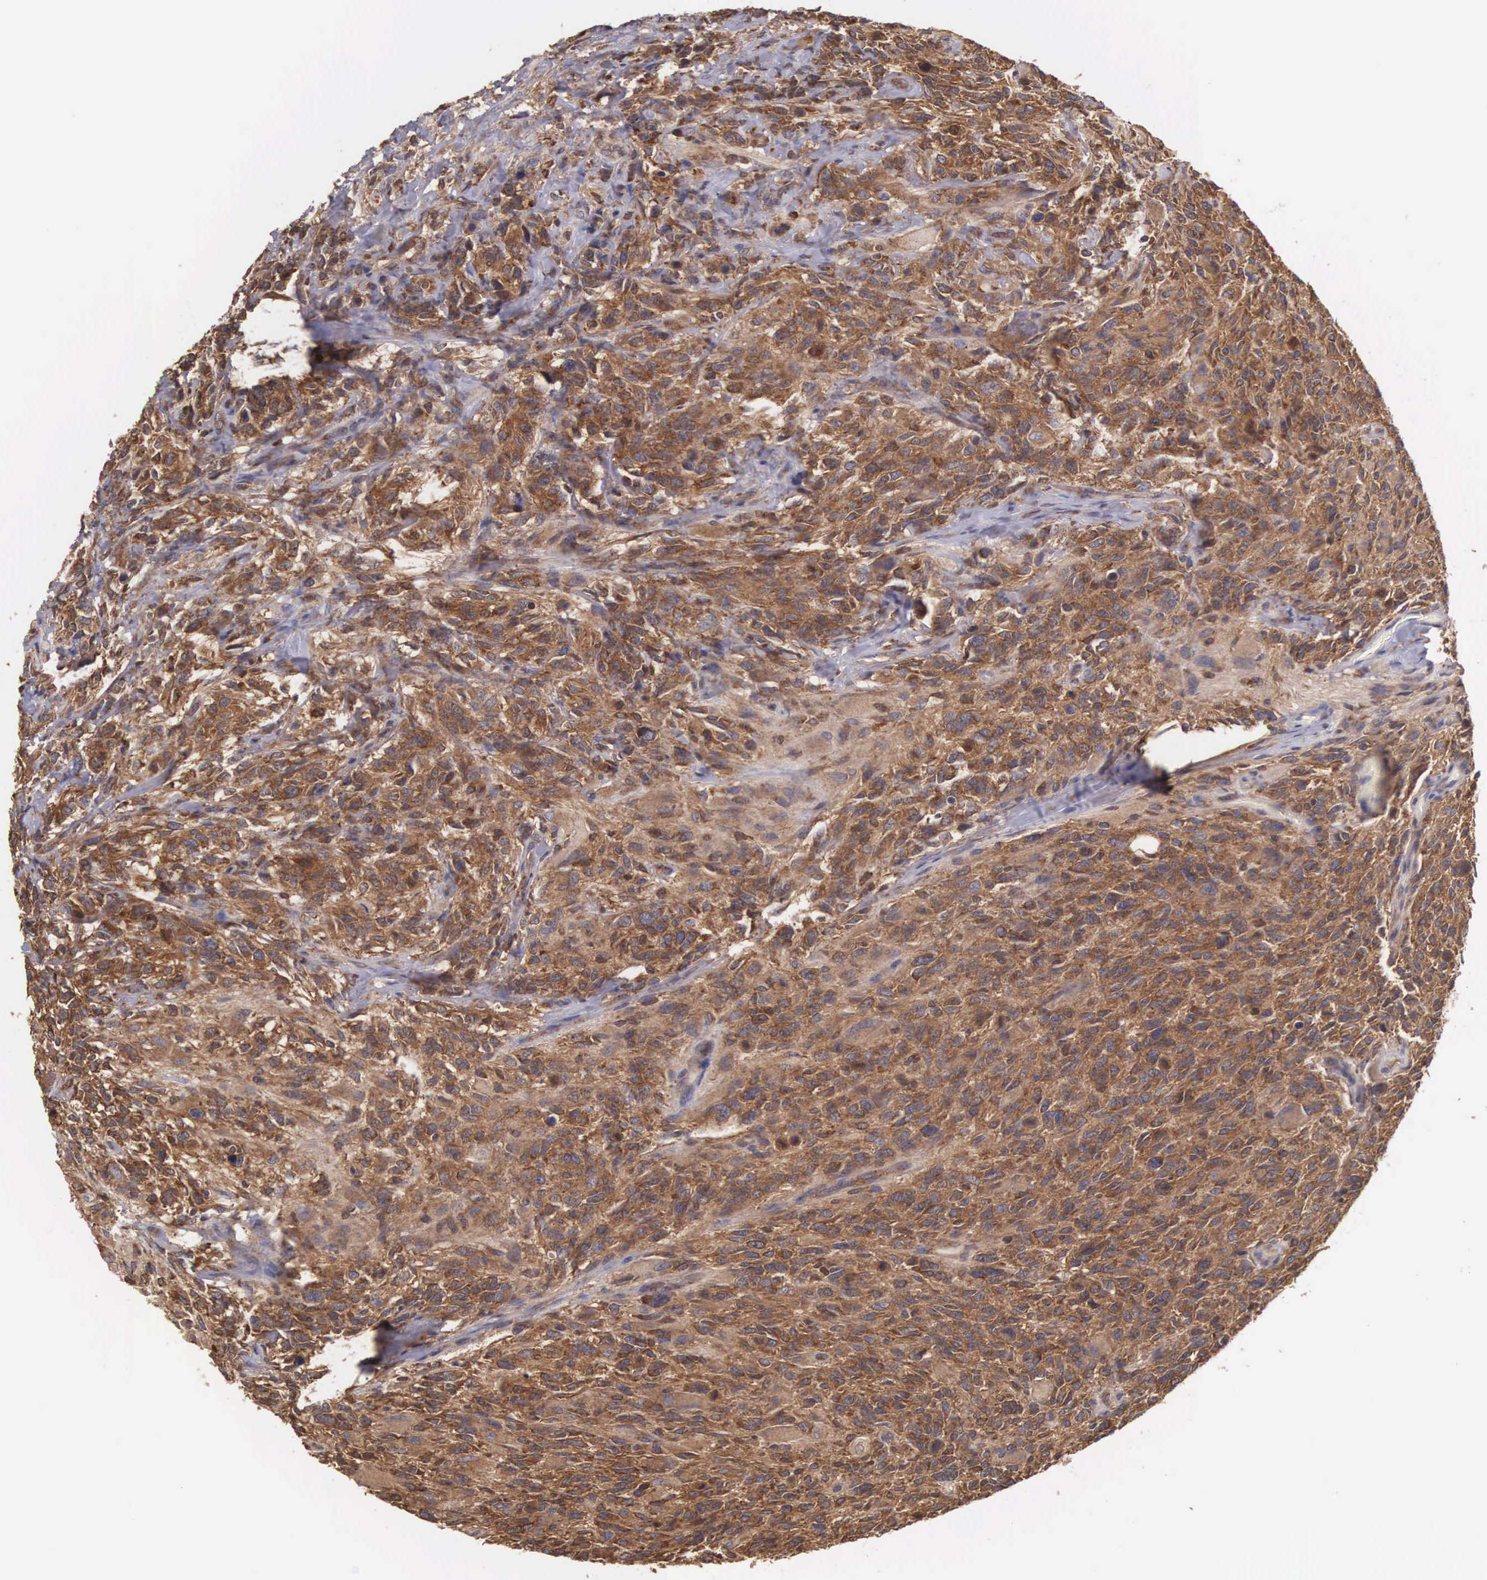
{"staining": {"intensity": "moderate", "quantity": ">75%", "location": "cytoplasmic/membranous"}, "tissue": "glioma", "cell_type": "Tumor cells", "image_type": "cancer", "snomed": [{"axis": "morphology", "description": "Glioma, malignant, High grade"}, {"axis": "topography", "description": "Brain"}], "caption": "Brown immunohistochemical staining in high-grade glioma (malignant) shows moderate cytoplasmic/membranous staining in approximately >75% of tumor cells.", "gene": "DHRS1", "patient": {"sex": "male", "age": 69}}